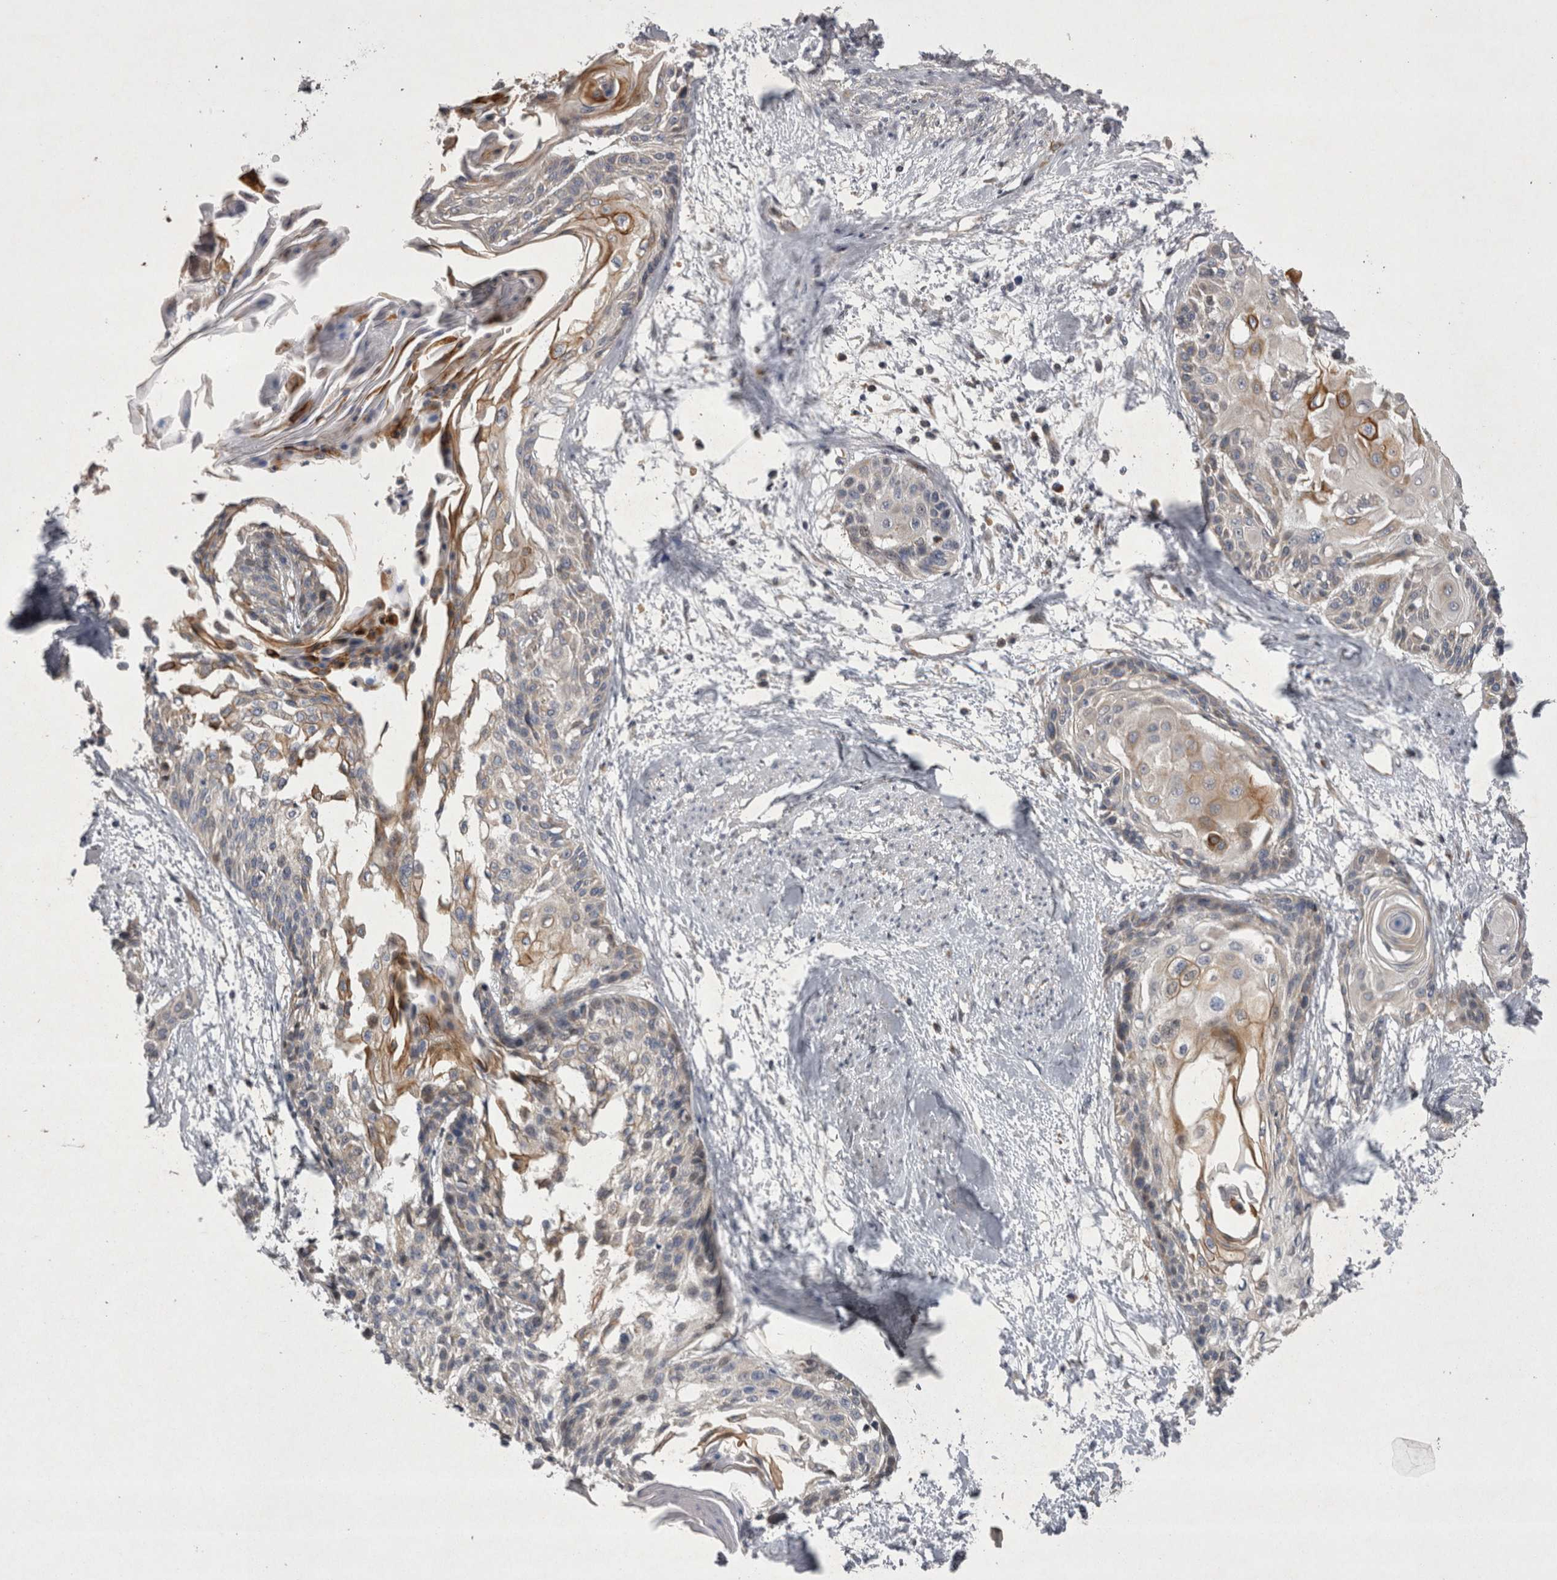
{"staining": {"intensity": "weak", "quantity": "<25%", "location": "cytoplasmic/membranous"}, "tissue": "cervical cancer", "cell_type": "Tumor cells", "image_type": "cancer", "snomed": [{"axis": "morphology", "description": "Squamous cell carcinoma, NOS"}, {"axis": "topography", "description": "Cervix"}], "caption": "An IHC image of cervical cancer (squamous cell carcinoma) is shown. There is no staining in tumor cells of cervical cancer (squamous cell carcinoma).", "gene": "TSPOAP1", "patient": {"sex": "female", "age": 57}}